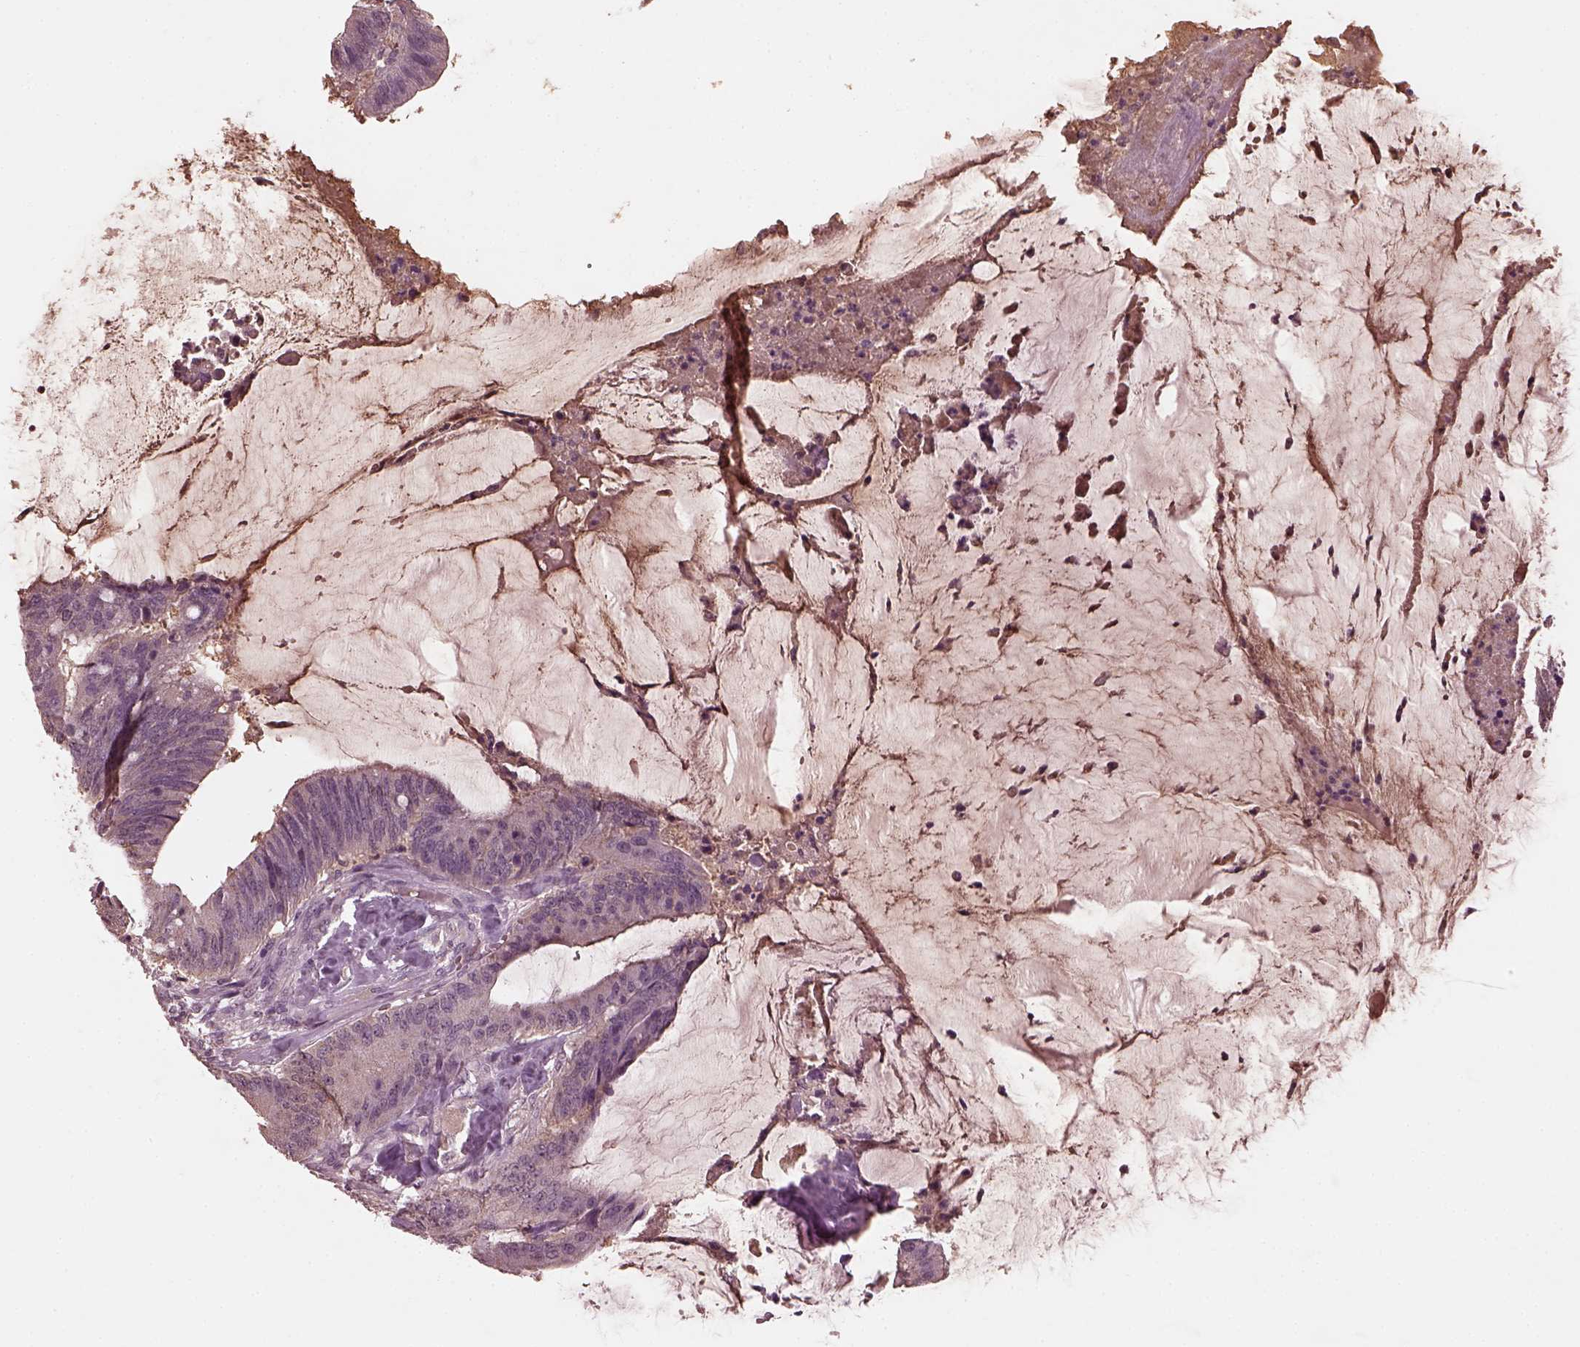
{"staining": {"intensity": "negative", "quantity": "none", "location": "none"}, "tissue": "colorectal cancer", "cell_type": "Tumor cells", "image_type": "cancer", "snomed": [{"axis": "morphology", "description": "Adenocarcinoma, NOS"}, {"axis": "topography", "description": "Colon"}], "caption": "A high-resolution image shows IHC staining of adenocarcinoma (colorectal), which exhibits no significant expression in tumor cells. (Brightfield microscopy of DAB IHC at high magnification).", "gene": "FRRS1L", "patient": {"sex": "female", "age": 43}}